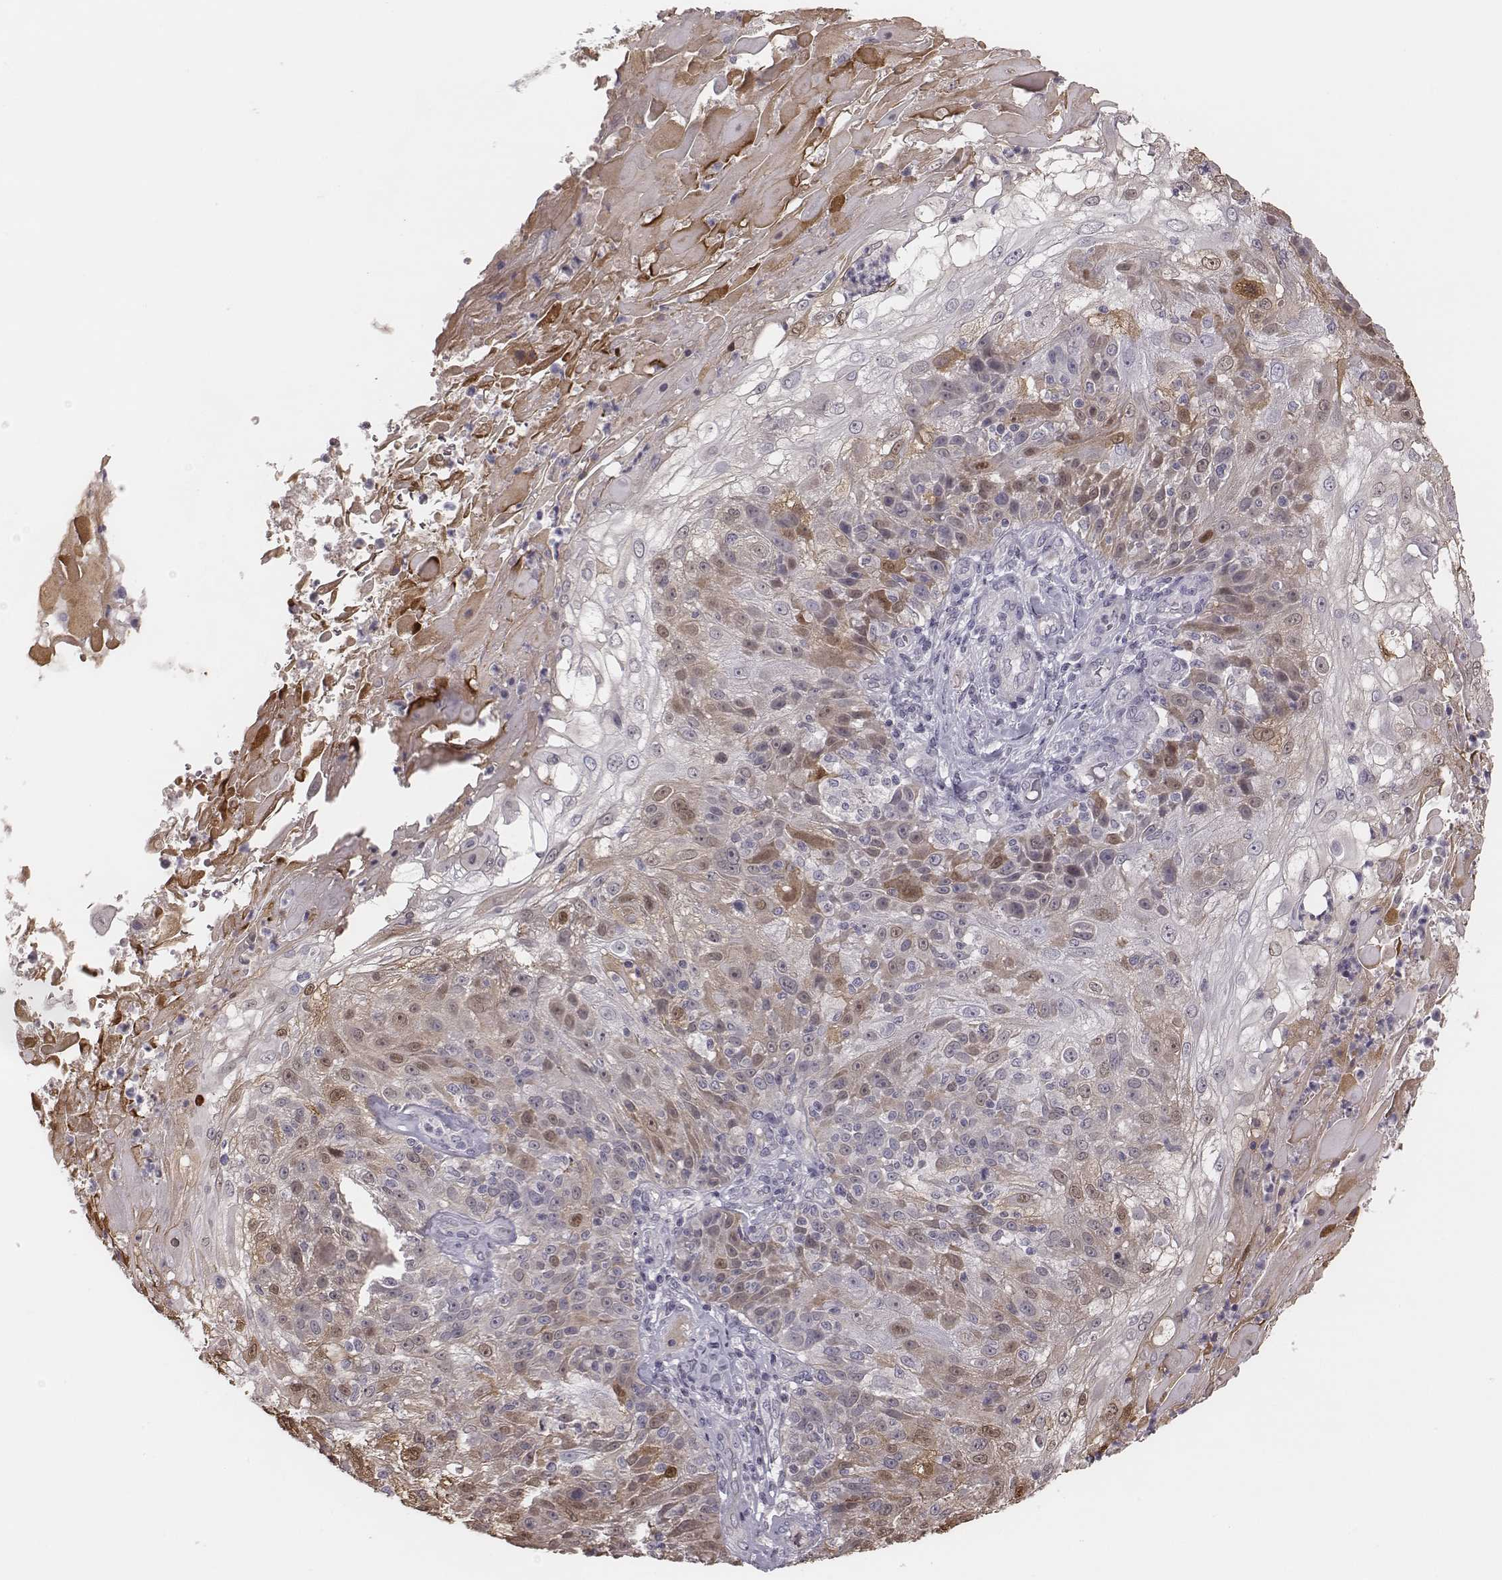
{"staining": {"intensity": "moderate", "quantity": "<25%", "location": "cytoplasmic/membranous"}, "tissue": "skin cancer", "cell_type": "Tumor cells", "image_type": "cancer", "snomed": [{"axis": "morphology", "description": "Normal tissue, NOS"}, {"axis": "morphology", "description": "Squamous cell carcinoma, NOS"}, {"axis": "topography", "description": "Skin"}], "caption": "Immunohistochemical staining of skin cancer demonstrates moderate cytoplasmic/membranous protein expression in about <25% of tumor cells.", "gene": "TLX3", "patient": {"sex": "female", "age": 83}}